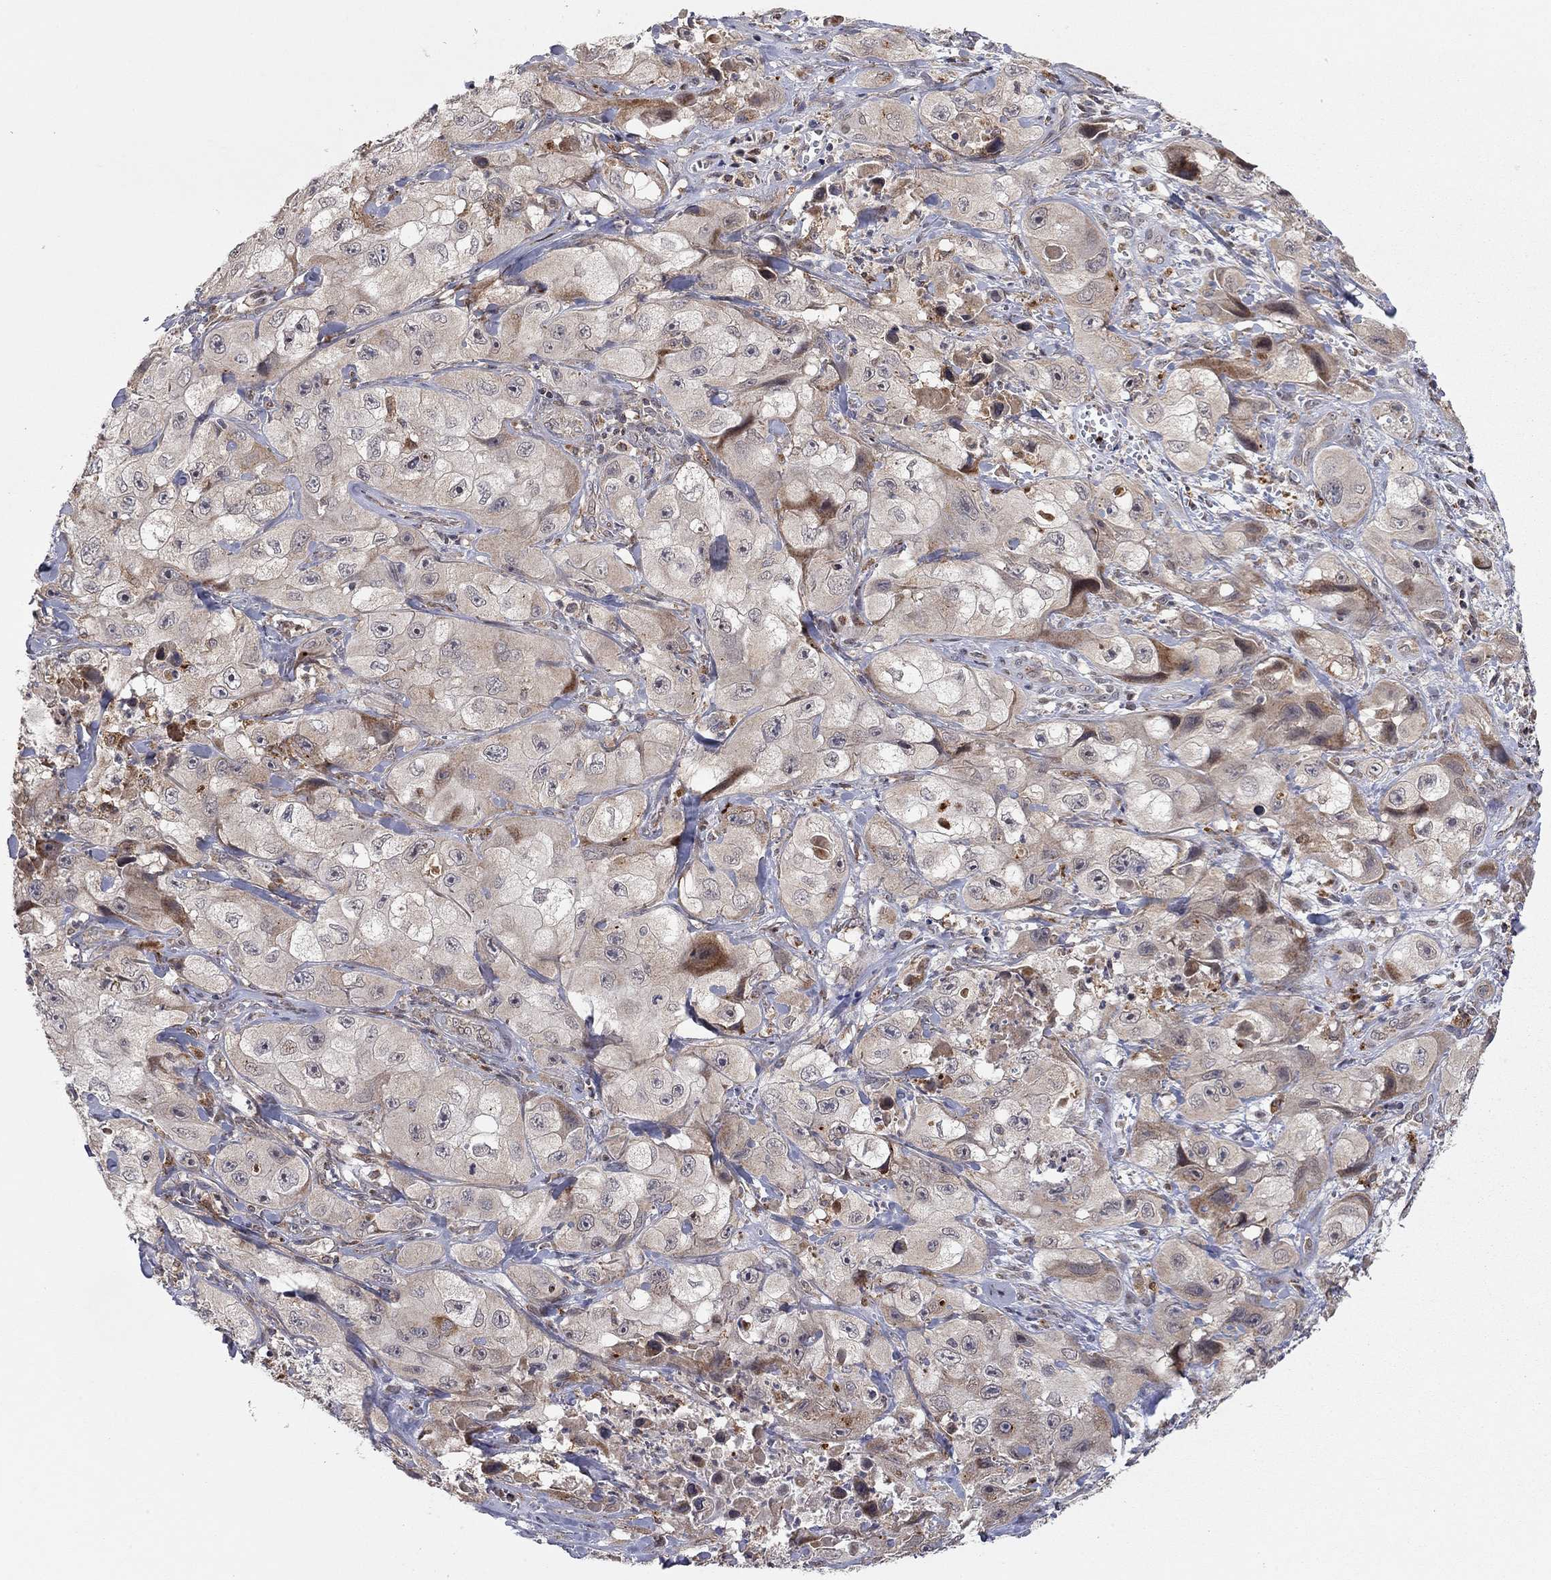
{"staining": {"intensity": "moderate", "quantity": "<25%", "location": "cytoplasmic/membranous"}, "tissue": "skin cancer", "cell_type": "Tumor cells", "image_type": "cancer", "snomed": [{"axis": "morphology", "description": "Squamous cell carcinoma, NOS"}, {"axis": "topography", "description": "Skin"}, {"axis": "topography", "description": "Subcutis"}], "caption": "Immunohistochemical staining of skin cancer (squamous cell carcinoma) reveals low levels of moderate cytoplasmic/membranous protein positivity in about <25% of tumor cells.", "gene": "IDS", "patient": {"sex": "male", "age": 73}}